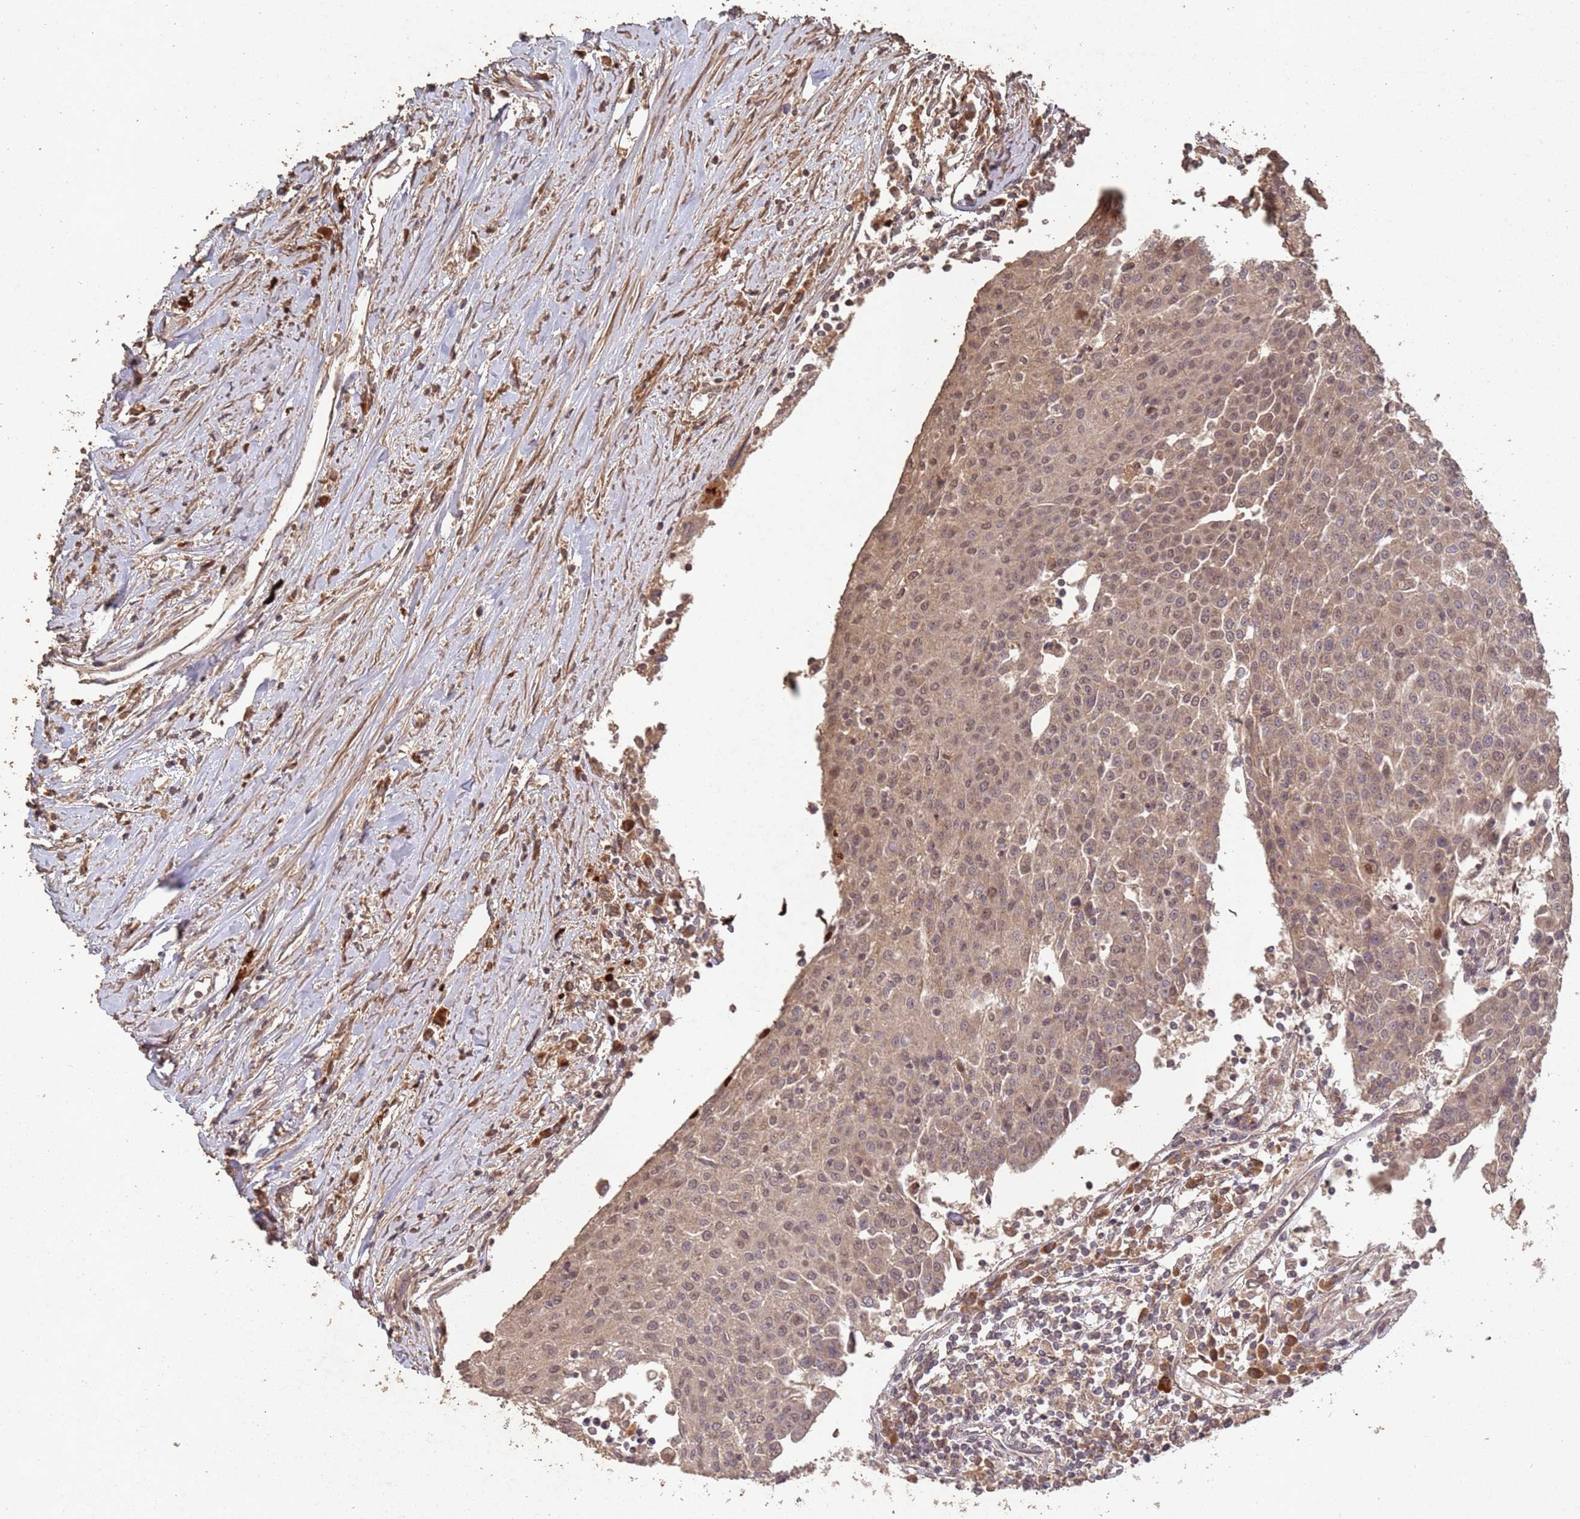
{"staining": {"intensity": "weak", "quantity": ">75%", "location": "cytoplasmic/membranous,nuclear"}, "tissue": "urothelial cancer", "cell_type": "Tumor cells", "image_type": "cancer", "snomed": [{"axis": "morphology", "description": "Urothelial carcinoma, High grade"}, {"axis": "topography", "description": "Urinary bladder"}], "caption": "The histopathology image demonstrates immunohistochemical staining of urothelial carcinoma (high-grade). There is weak cytoplasmic/membranous and nuclear staining is present in approximately >75% of tumor cells.", "gene": "FRAT1", "patient": {"sex": "female", "age": 85}}